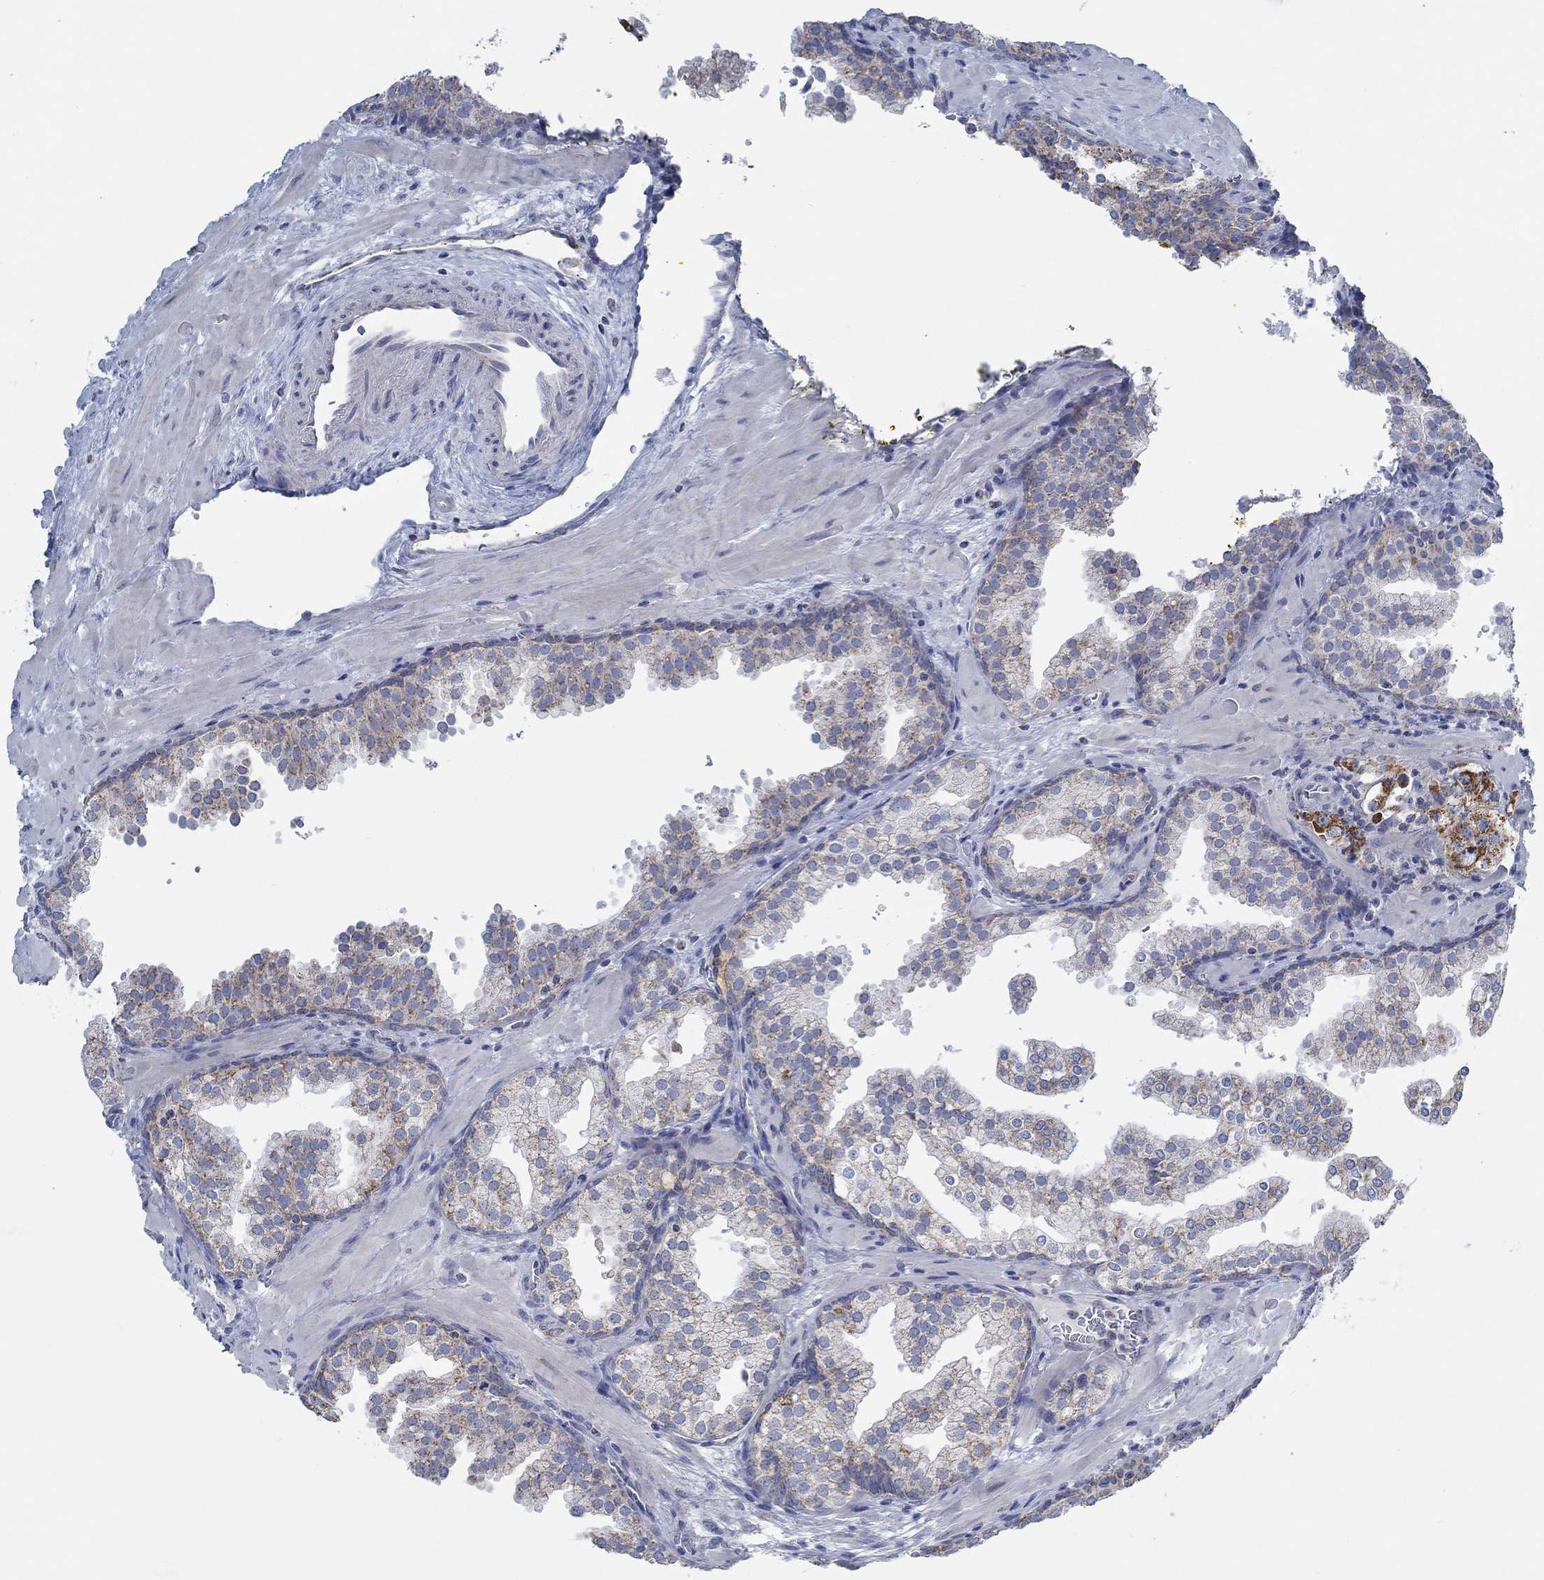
{"staining": {"intensity": "strong", "quantity": "25%-75%", "location": "cytoplasmic/membranous"}, "tissue": "prostate cancer", "cell_type": "Tumor cells", "image_type": "cancer", "snomed": [{"axis": "morphology", "description": "Adenocarcinoma, NOS"}, {"axis": "topography", "description": "Prostate"}], "caption": "Protein staining demonstrates strong cytoplasmic/membranous positivity in approximately 25%-75% of tumor cells in prostate cancer.", "gene": "GLOD5", "patient": {"sex": "male", "age": 66}}